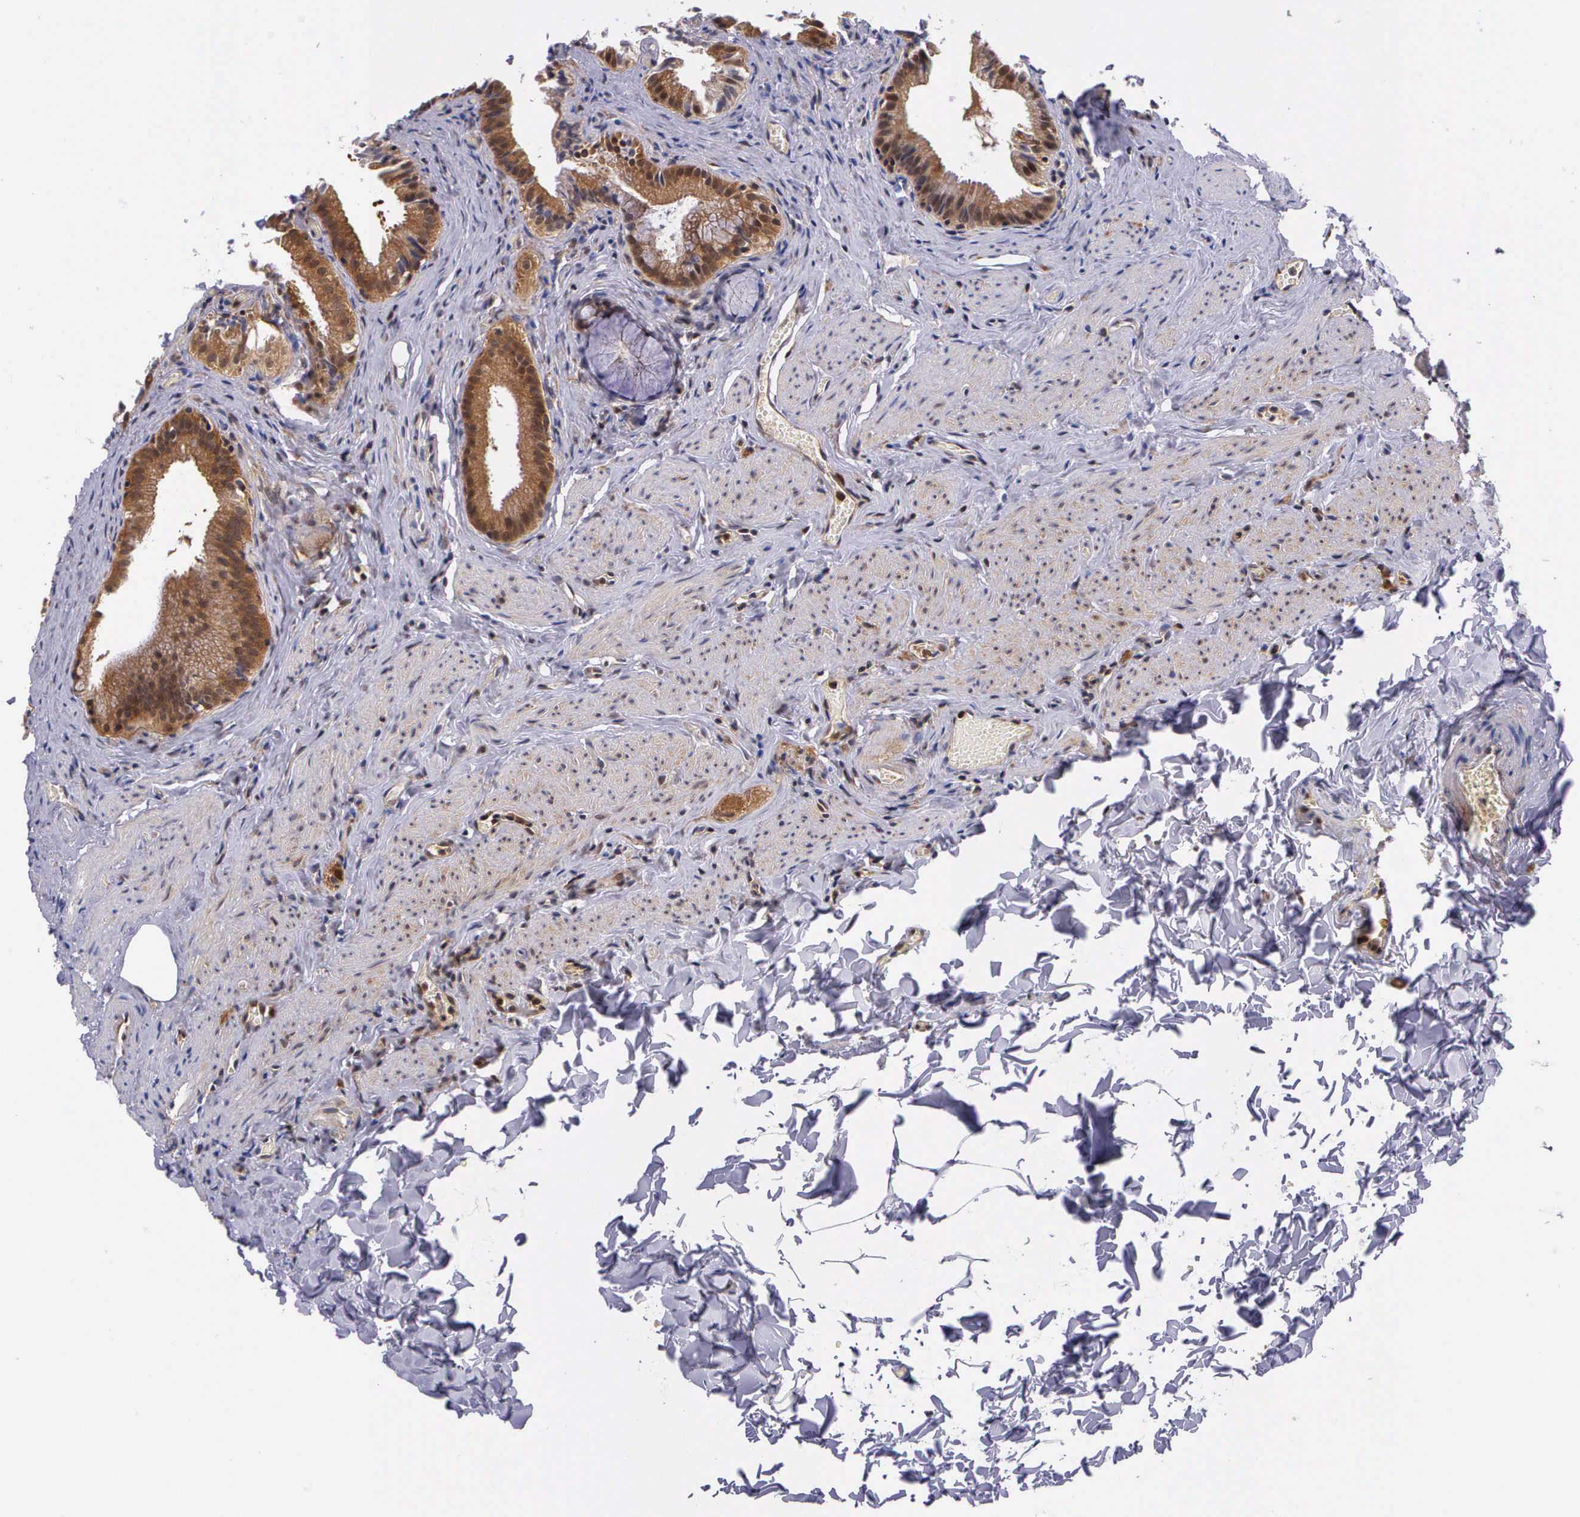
{"staining": {"intensity": "moderate", "quantity": ">75%", "location": "cytoplasmic/membranous"}, "tissue": "gallbladder", "cell_type": "Glandular cells", "image_type": "normal", "snomed": [{"axis": "morphology", "description": "Normal tissue, NOS"}, {"axis": "topography", "description": "Gallbladder"}], "caption": "This is a micrograph of immunohistochemistry staining of benign gallbladder, which shows moderate positivity in the cytoplasmic/membranous of glandular cells.", "gene": "IGBP1P2", "patient": {"sex": "female", "age": 44}}